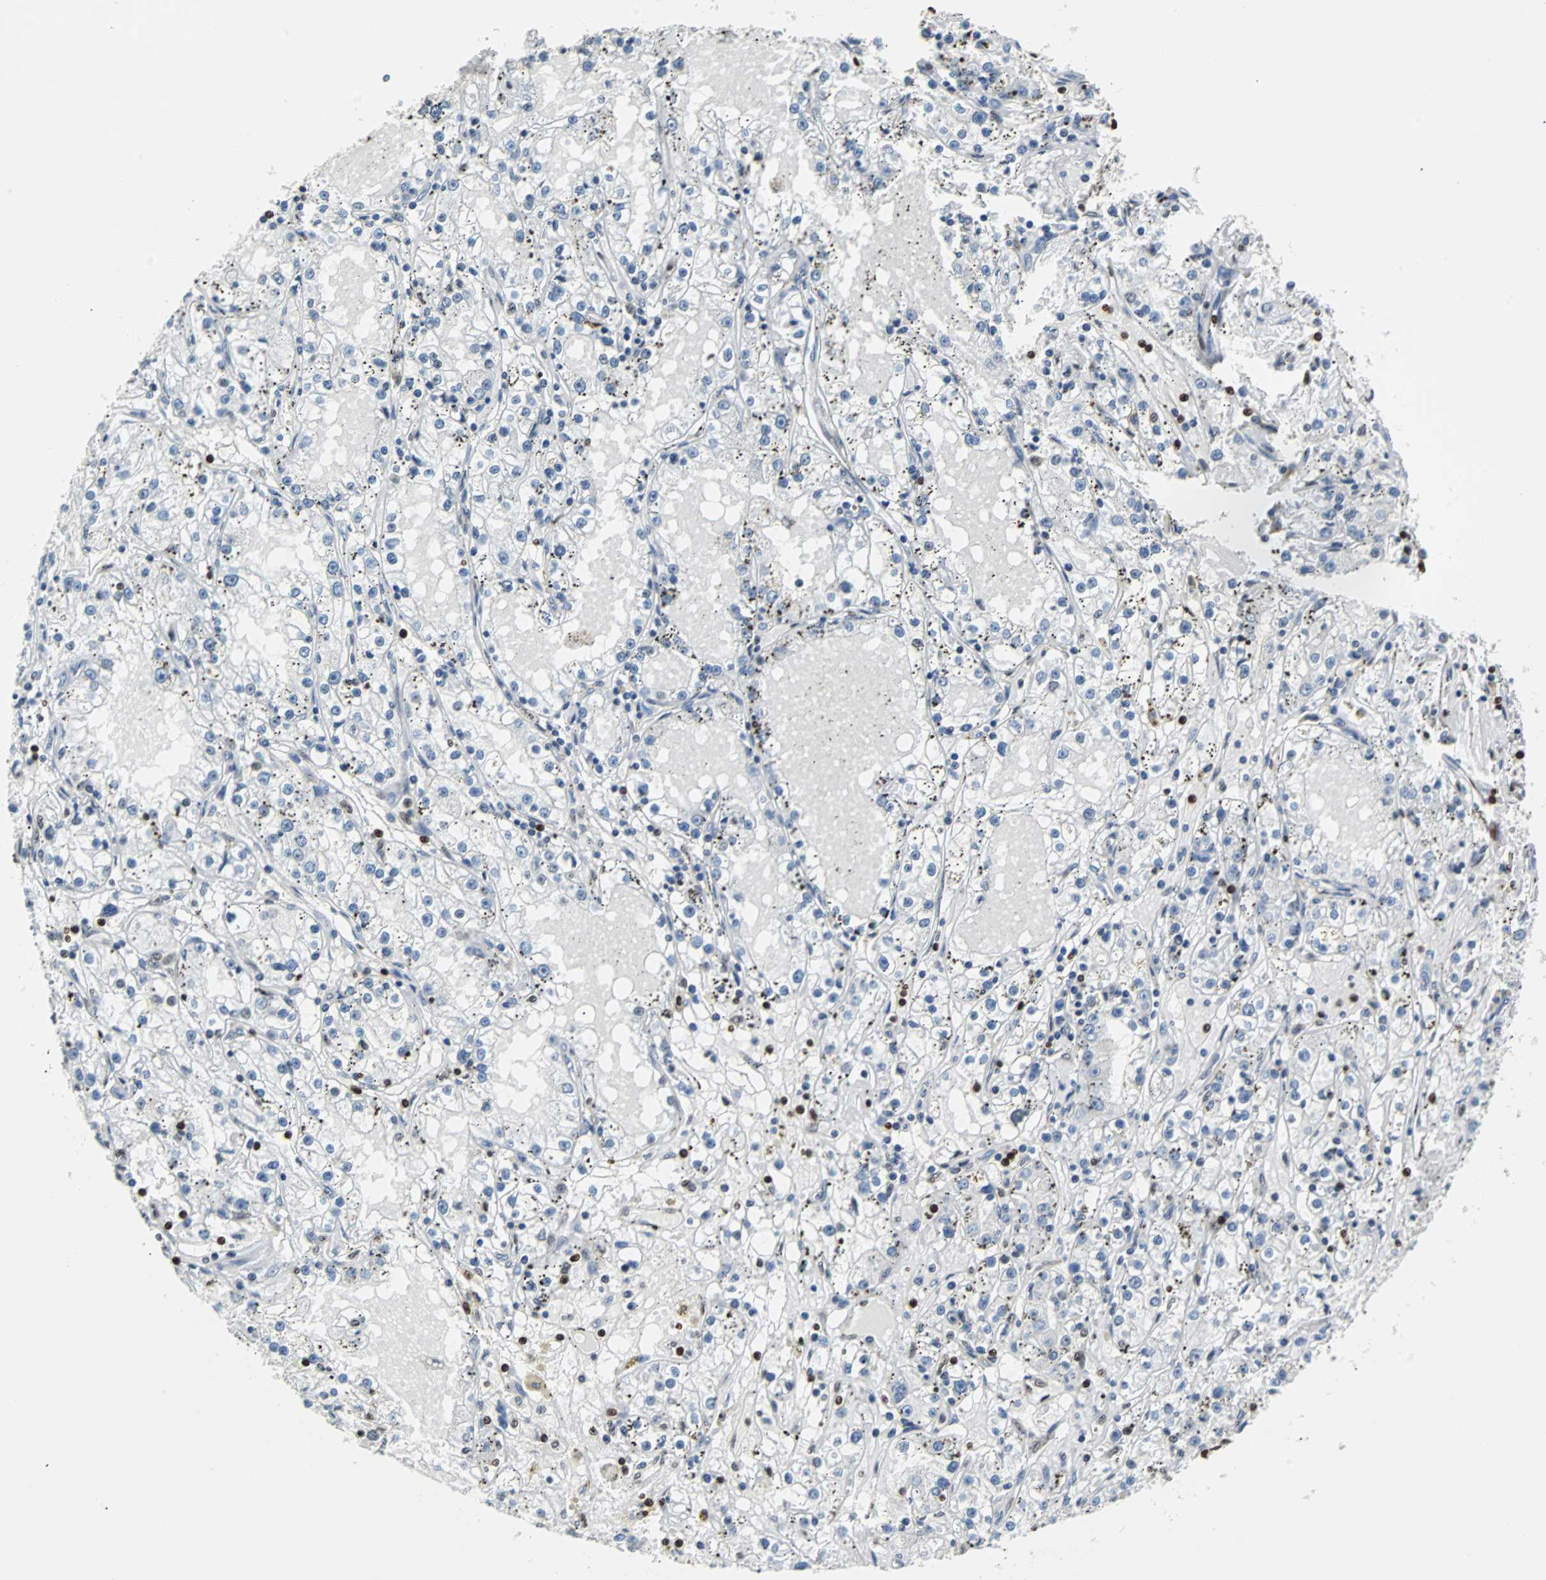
{"staining": {"intensity": "negative", "quantity": "none", "location": "none"}, "tissue": "renal cancer", "cell_type": "Tumor cells", "image_type": "cancer", "snomed": [{"axis": "morphology", "description": "Adenocarcinoma, NOS"}, {"axis": "topography", "description": "Kidney"}], "caption": "Immunohistochemistry (IHC) photomicrograph of human renal cancer stained for a protein (brown), which reveals no expression in tumor cells.", "gene": "ZNF131", "patient": {"sex": "male", "age": 56}}